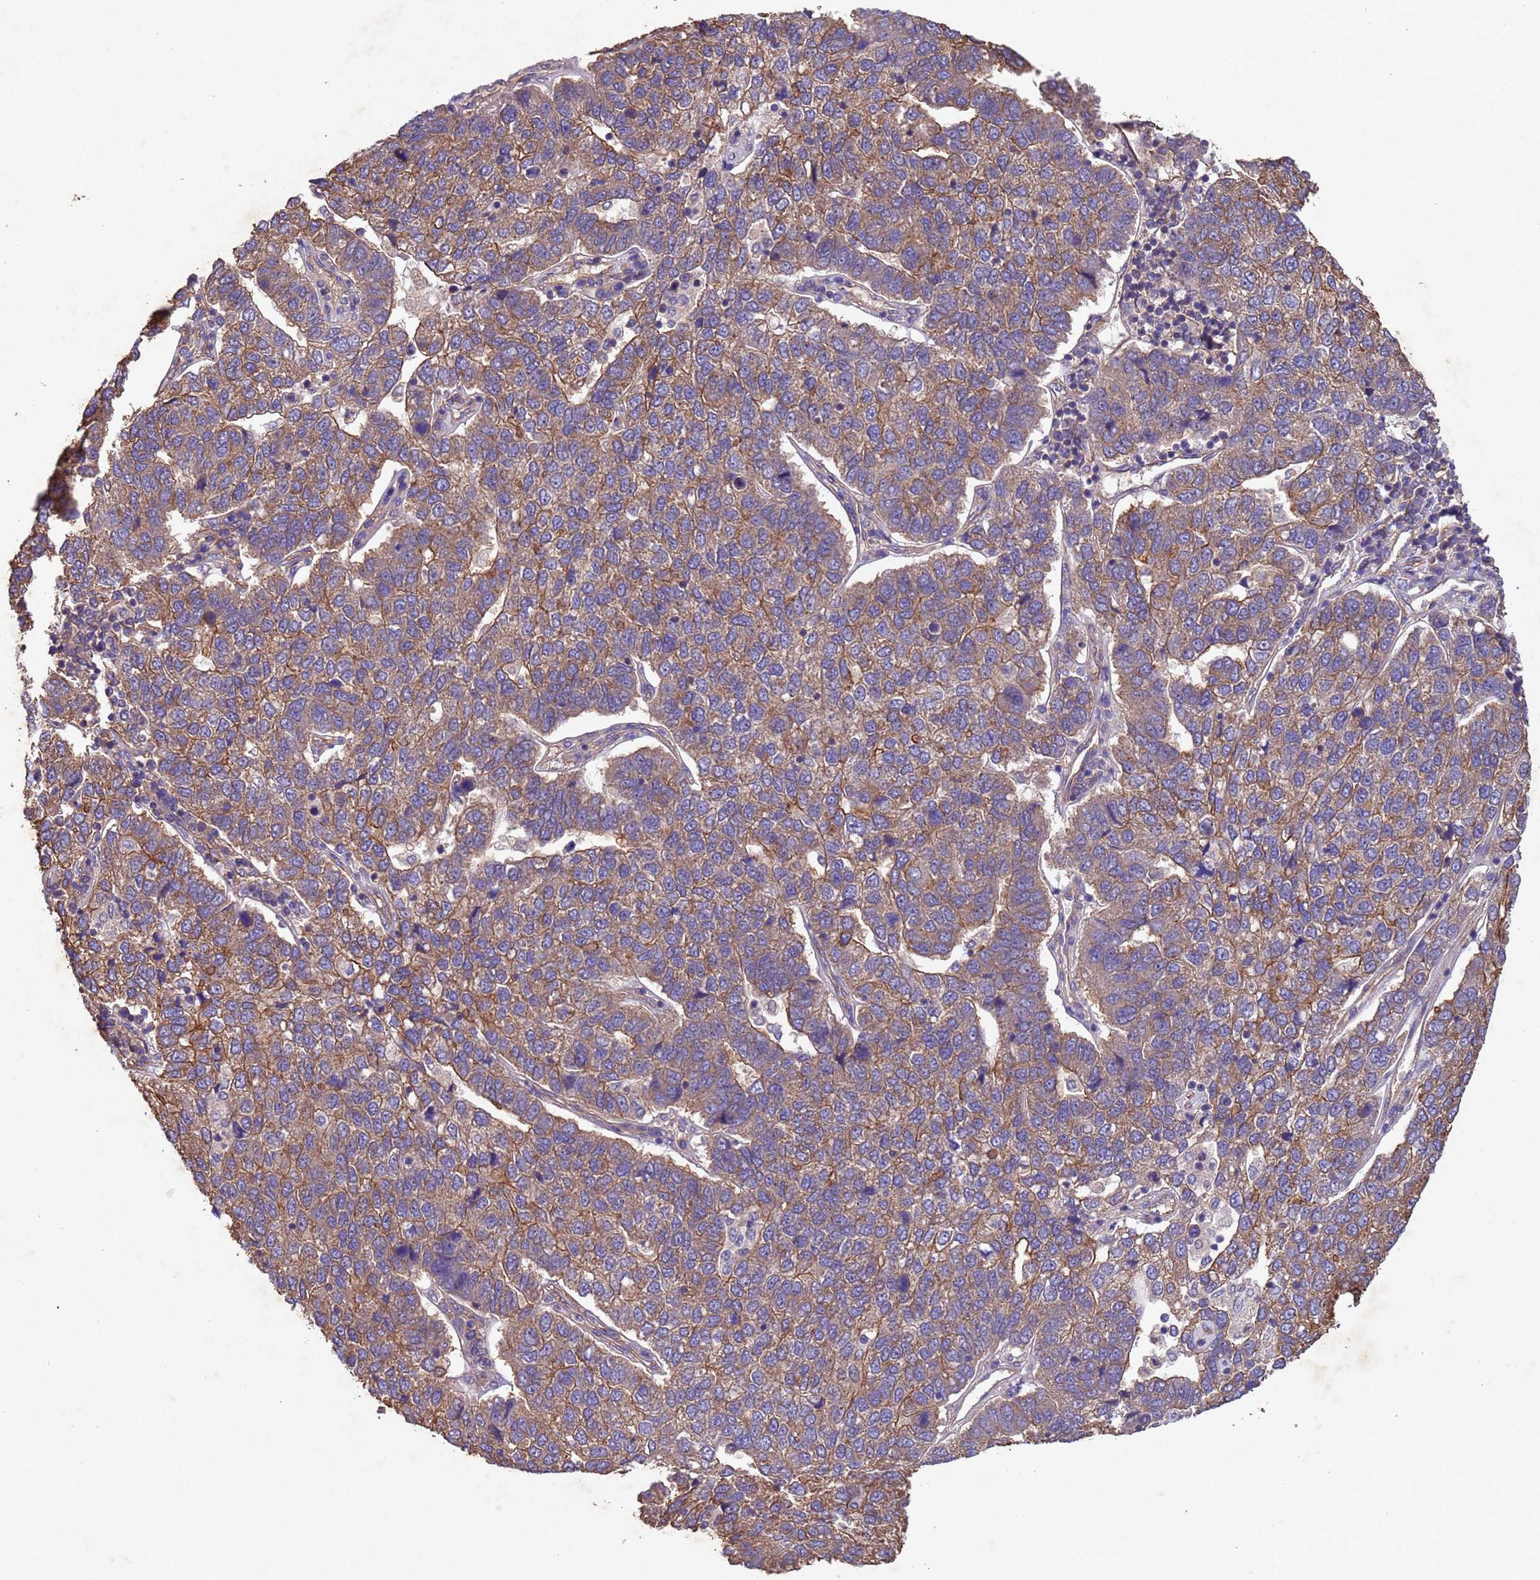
{"staining": {"intensity": "moderate", "quantity": ">75%", "location": "cytoplasmic/membranous"}, "tissue": "pancreatic cancer", "cell_type": "Tumor cells", "image_type": "cancer", "snomed": [{"axis": "morphology", "description": "Adenocarcinoma, NOS"}, {"axis": "topography", "description": "Pancreas"}], "caption": "A photomicrograph of human pancreatic adenocarcinoma stained for a protein reveals moderate cytoplasmic/membranous brown staining in tumor cells.", "gene": "MTX3", "patient": {"sex": "female", "age": 61}}